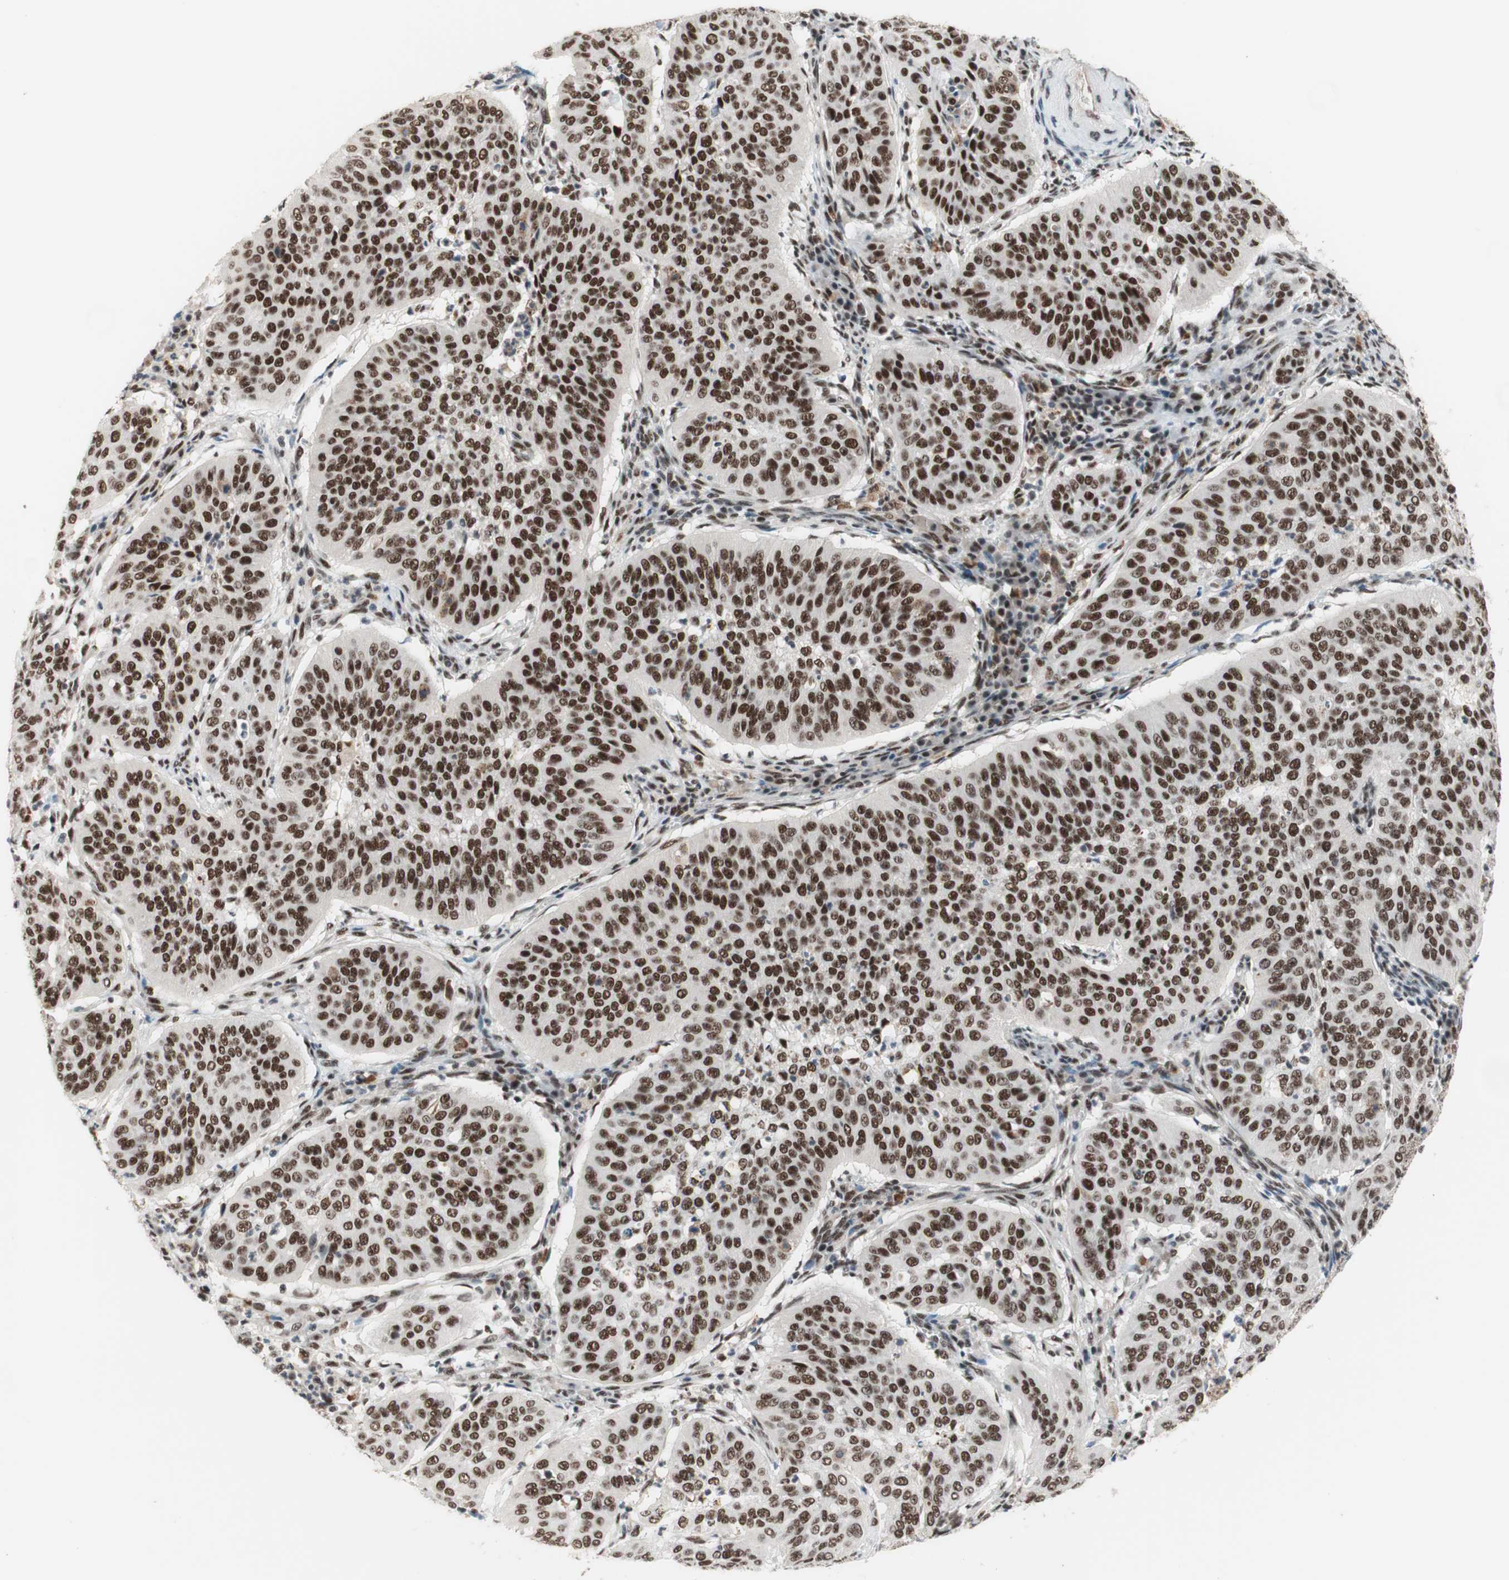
{"staining": {"intensity": "strong", "quantity": ">75%", "location": "nuclear"}, "tissue": "cervical cancer", "cell_type": "Tumor cells", "image_type": "cancer", "snomed": [{"axis": "morphology", "description": "Normal tissue, NOS"}, {"axis": "morphology", "description": "Squamous cell carcinoma, NOS"}, {"axis": "topography", "description": "Cervix"}], "caption": "The immunohistochemical stain shows strong nuclear staining in tumor cells of cervical squamous cell carcinoma tissue. (brown staining indicates protein expression, while blue staining denotes nuclei).", "gene": "PRPF19", "patient": {"sex": "female", "age": 39}}